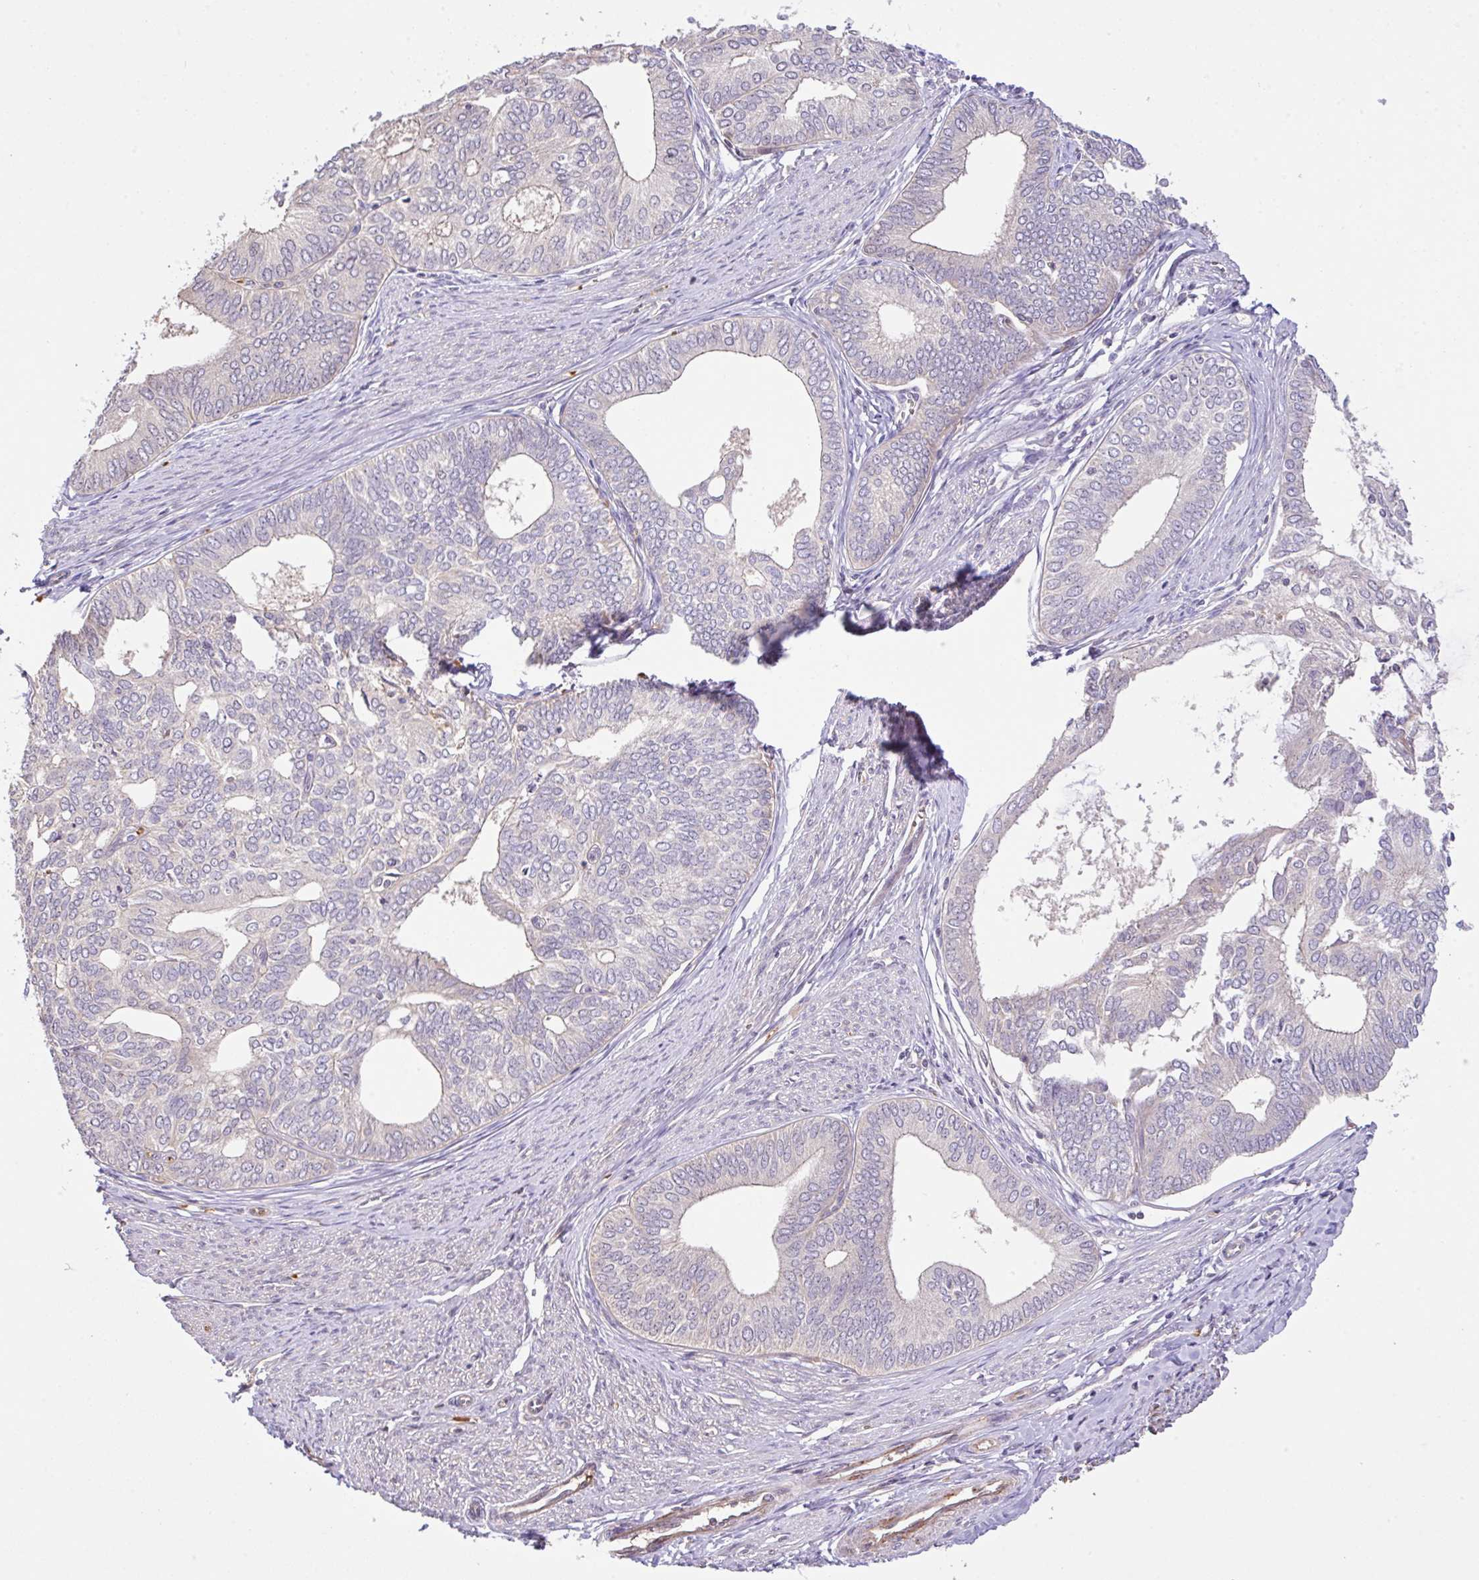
{"staining": {"intensity": "negative", "quantity": "none", "location": "none"}, "tissue": "endometrial cancer", "cell_type": "Tumor cells", "image_type": "cancer", "snomed": [{"axis": "morphology", "description": "Adenocarcinoma, NOS"}, {"axis": "topography", "description": "Endometrium"}], "caption": "Immunohistochemistry of human adenocarcinoma (endometrial) shows no expression in tumor cells.", "gene": "C1QTNF9B", "patient": {"sex": "female", "age": 75}}